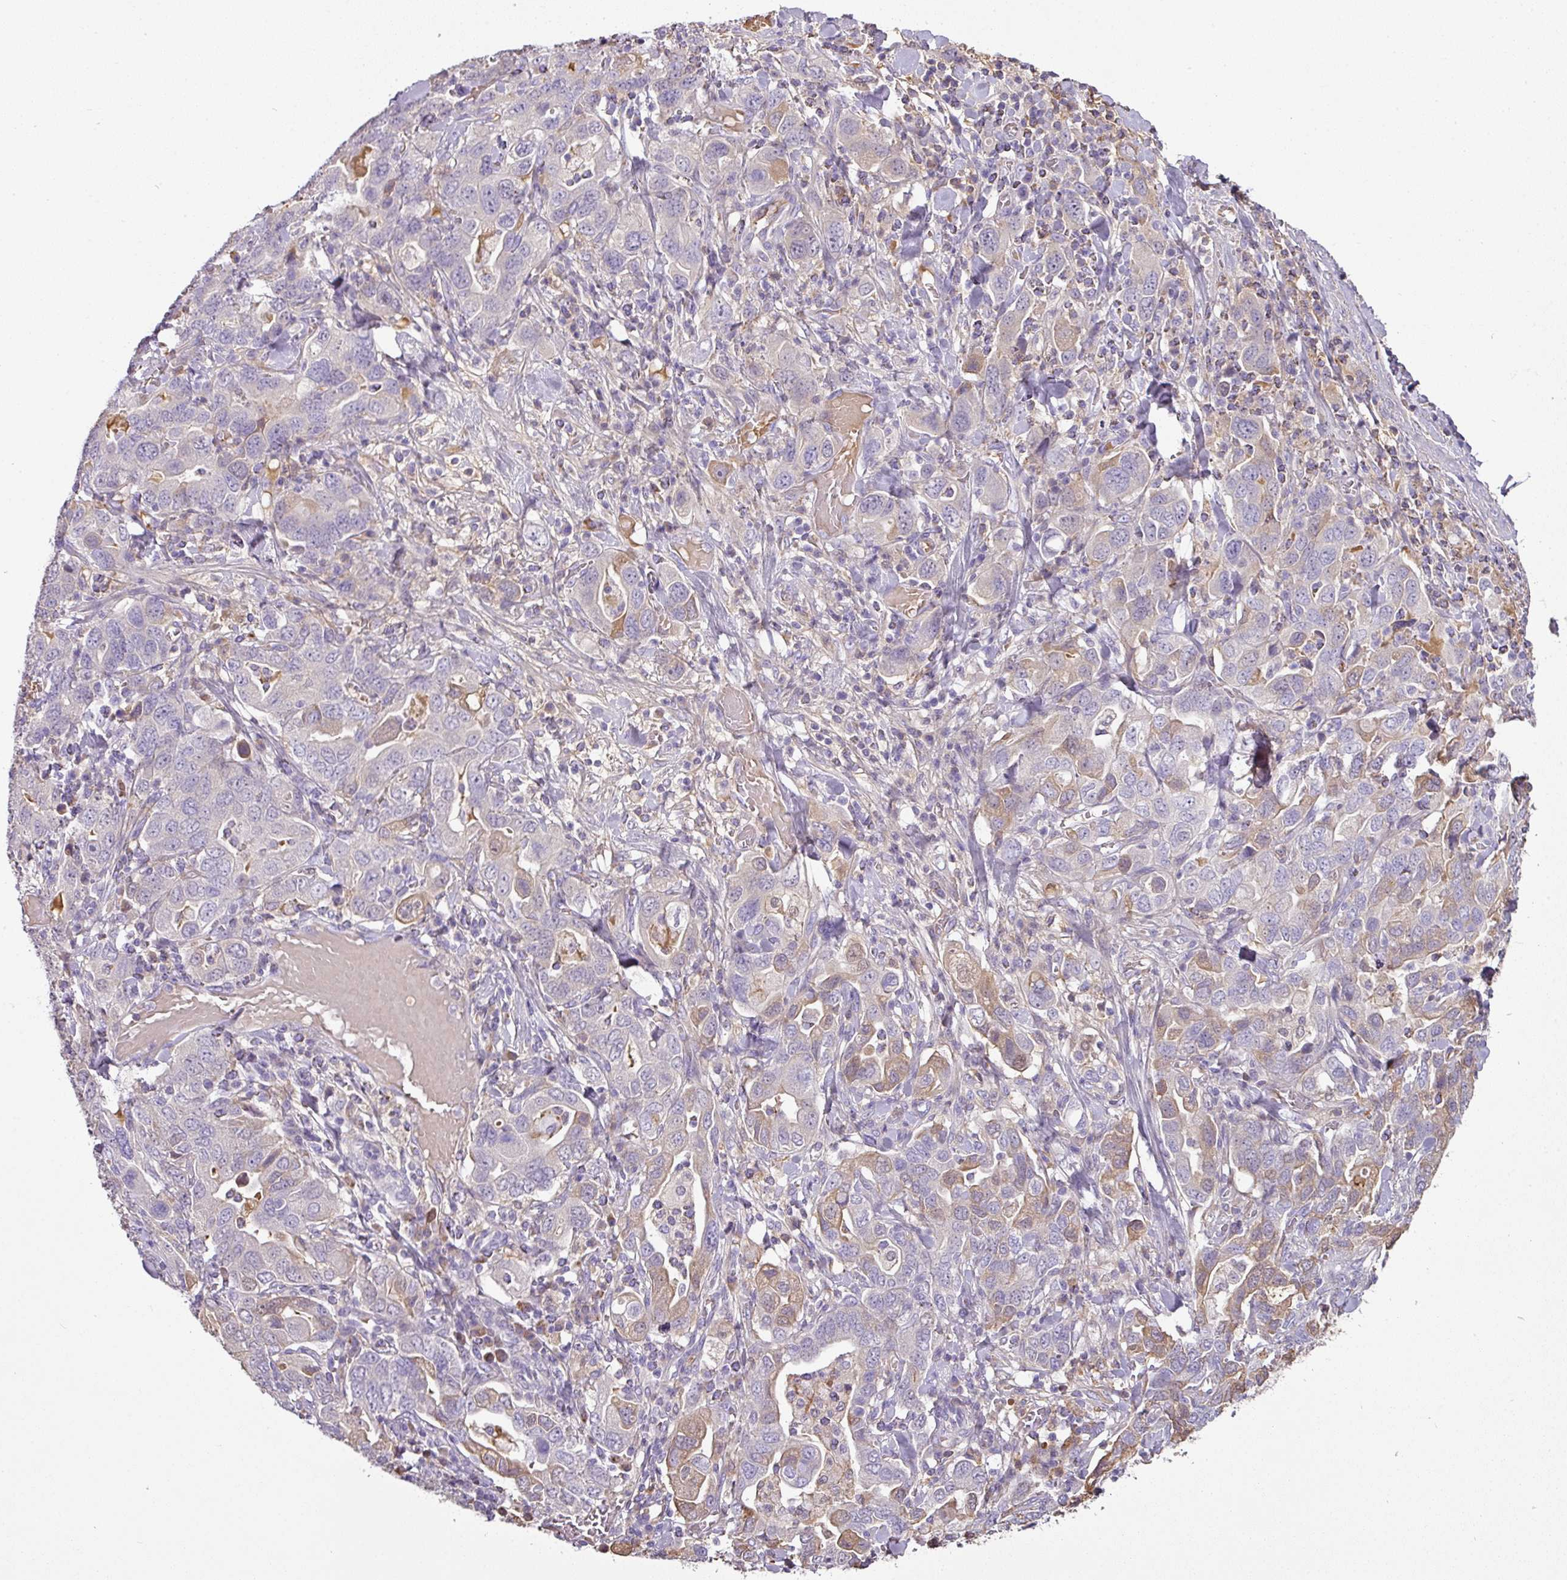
{"staining": {"intensity": "weak", "quantity": "<25%", "location": "cytoplasmic/membranous"}, "tissue": "stomach cancer", "cell_type": "Tumor cells", "image_type": "cancer", "snomed": [{"axis": "morphology", "description": "Adenocarcinoma, NOS"}, {"axis": "topography", "description": "Stomach, upper"}, {"axis": "topography", "description": "Stomach"}], "caption": "This is an immunohistochemistry micrograph of adenocarcinoma (stomach). There is no expression in tumor cells.", "gene": "CCZ1", "patient": {"sex": "male", "age": 62}}